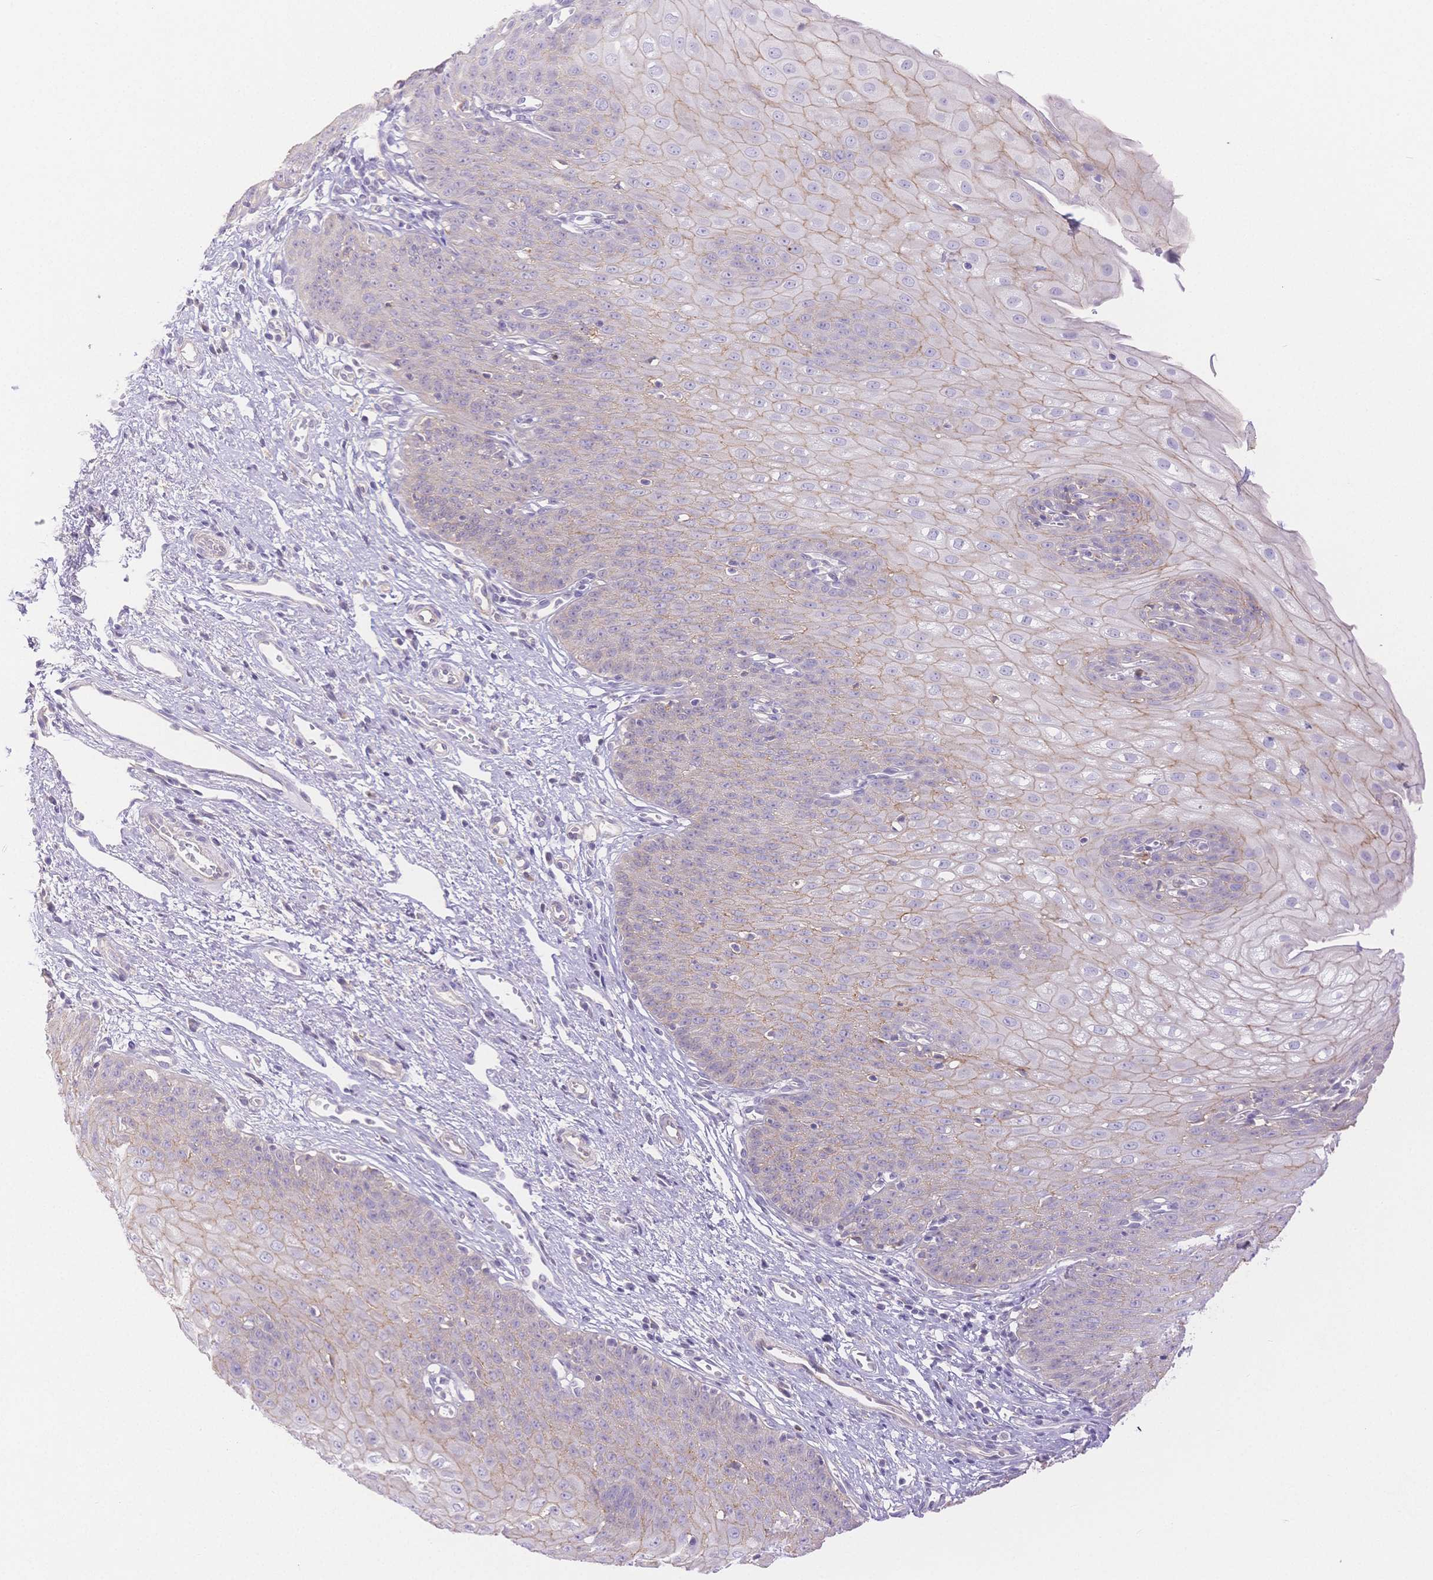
{"staining": {"intensity": "weak", "quantity": "25%-75%", "location": "cytoplasmic/membranous"}, "tissue": "esophagus", "cell_type": "Squamous epithelial cells", "image_type": "normal", "snomed": [{"axis": "morphology", "description": "Normal tissue, NOS"}, {"axis": "topography", "description": "Esophagus"}], "caption": "Immunohistochemical staining of normal human esophagus shows 25%-75% levels of weak cytoplasmic/membranous protein positivity in approximately 25%-75% of squamous epithelial cells.", "gene": "WDR54", "patient": {"sex": "male", "age": 71}}